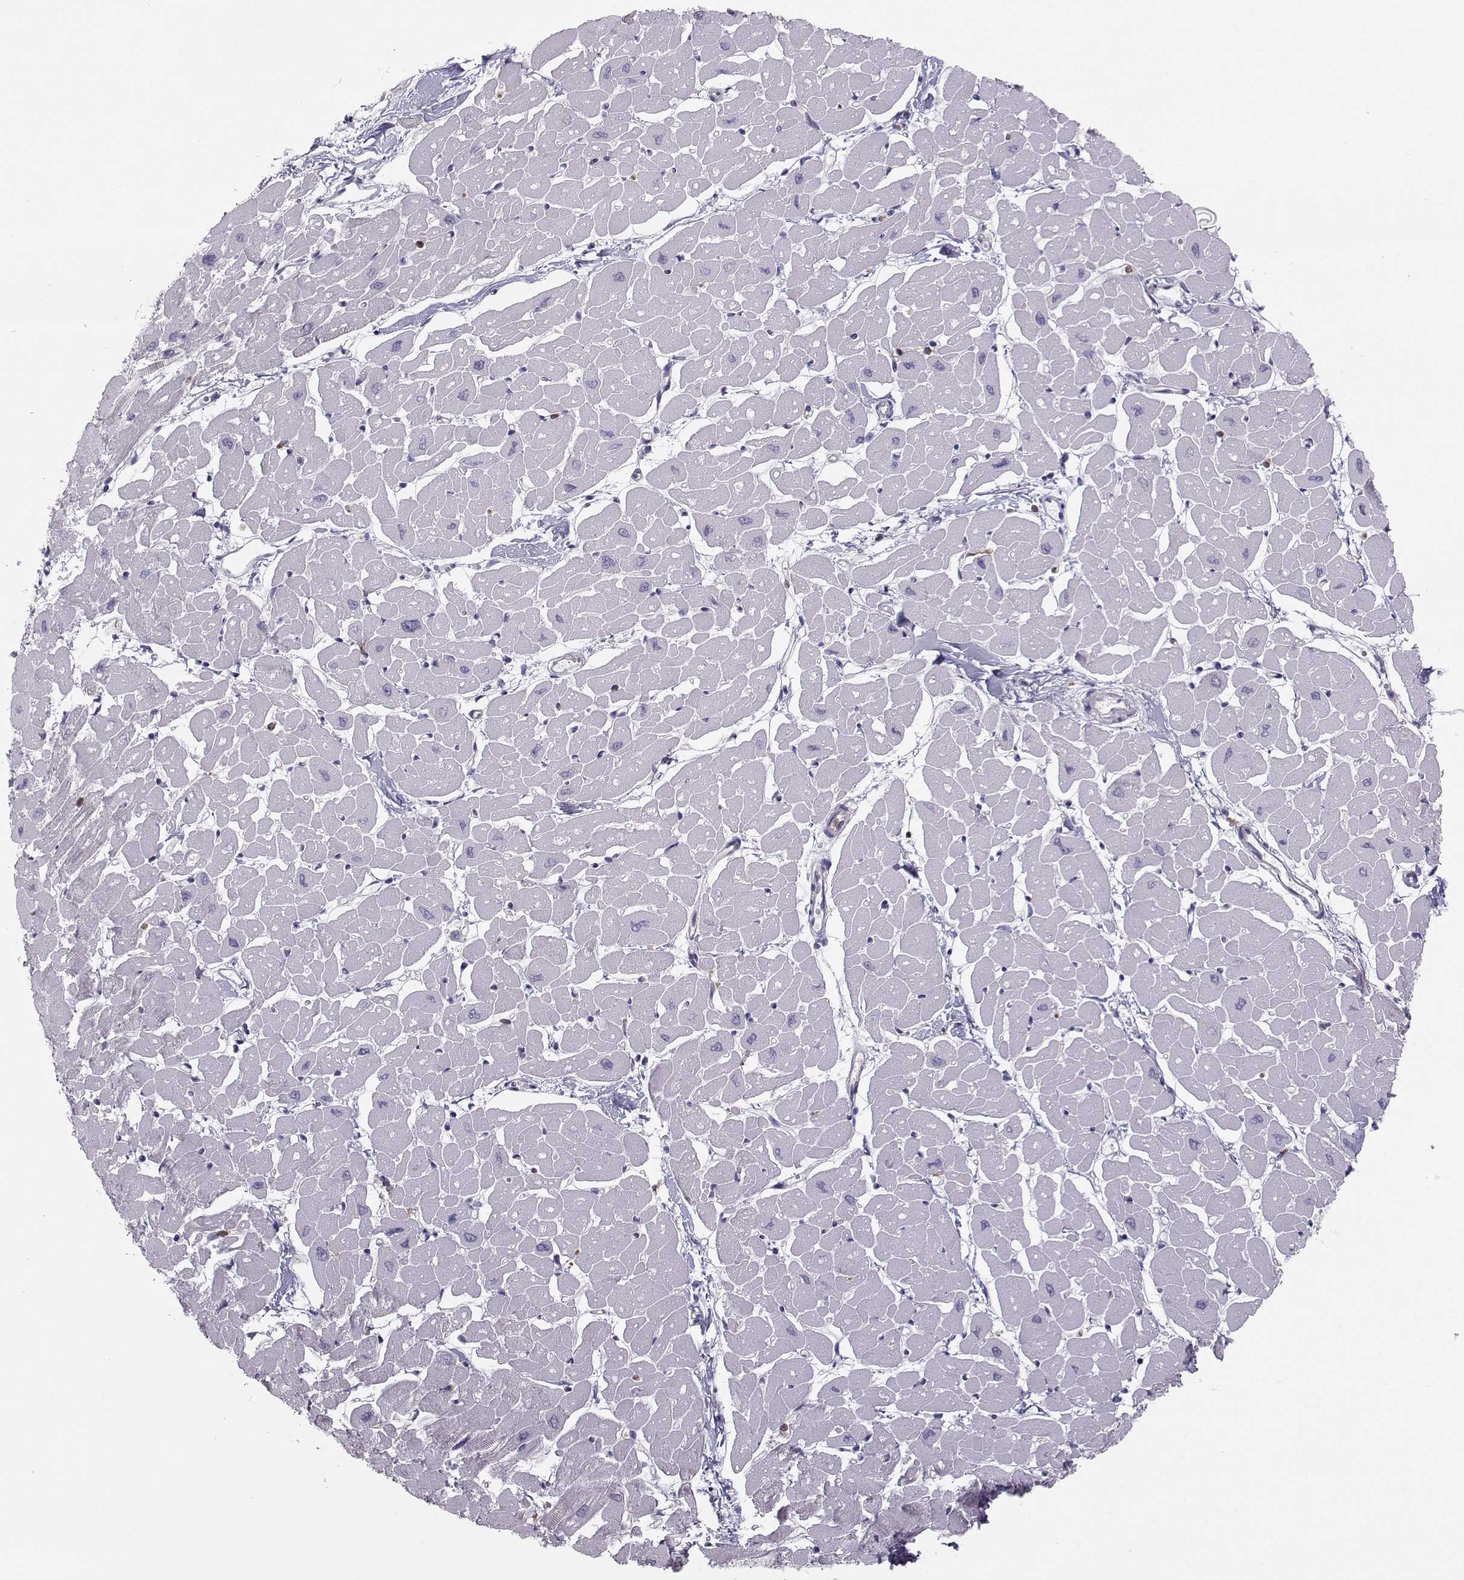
{"staining": {"intensity": "negative", "quantity": "none", "location": "none"}, "tissue": "heart muscle", "cell_type": "Cardiomyocytes", "image_type": "normal", "snomed": [{"axis": "morphology", "description": "Normal tissue, NOS"}, {"axis": "topography", "description": "Heart"}], "caption": "A high-resolution micrograph shows immunohistochemistry (IHC) staining of benign heart muscle, which shows no significant positivity in cardiomyocytes.", "gene": "ZBTB32", "patient": {"sex": "male", "age": 57}}